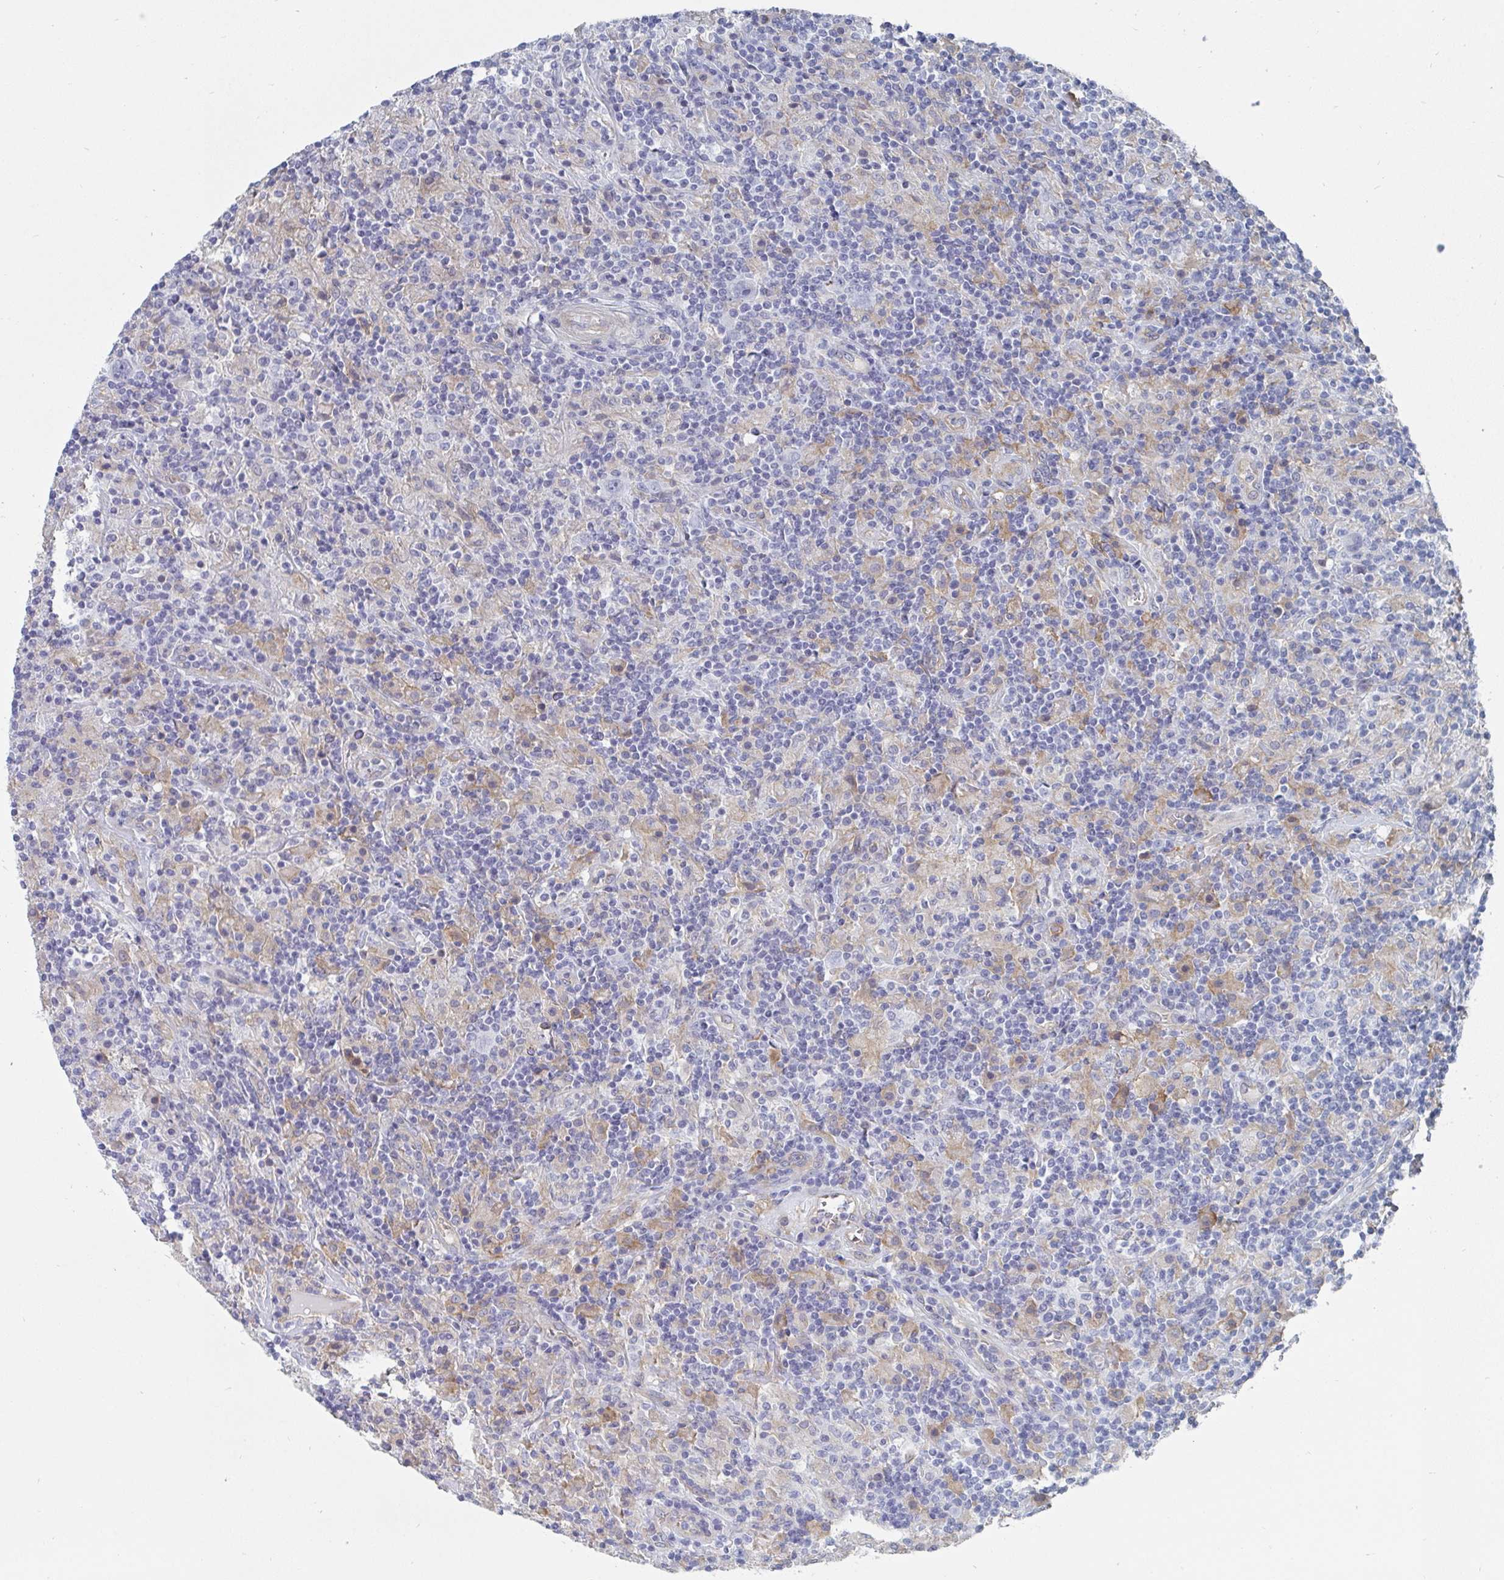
{"staining": {"intensity": "negative", "quantity": "none", "location": "none"}, "tissue": "lymphoma", "cell_type": "Tumor cells", "image_type": "cancer", "snomed": [{"axis": "morphology", "description": "Hodgkin's disease, NOS"}, {"axis": "topography", "description": "Lymph node"}], "caption": "Immunohistochemistry (IHC) of lymphoma exhibits no staining in tumor cells.", "gene": "DAB2", "patient": {"sex": "male", "age": 70}}